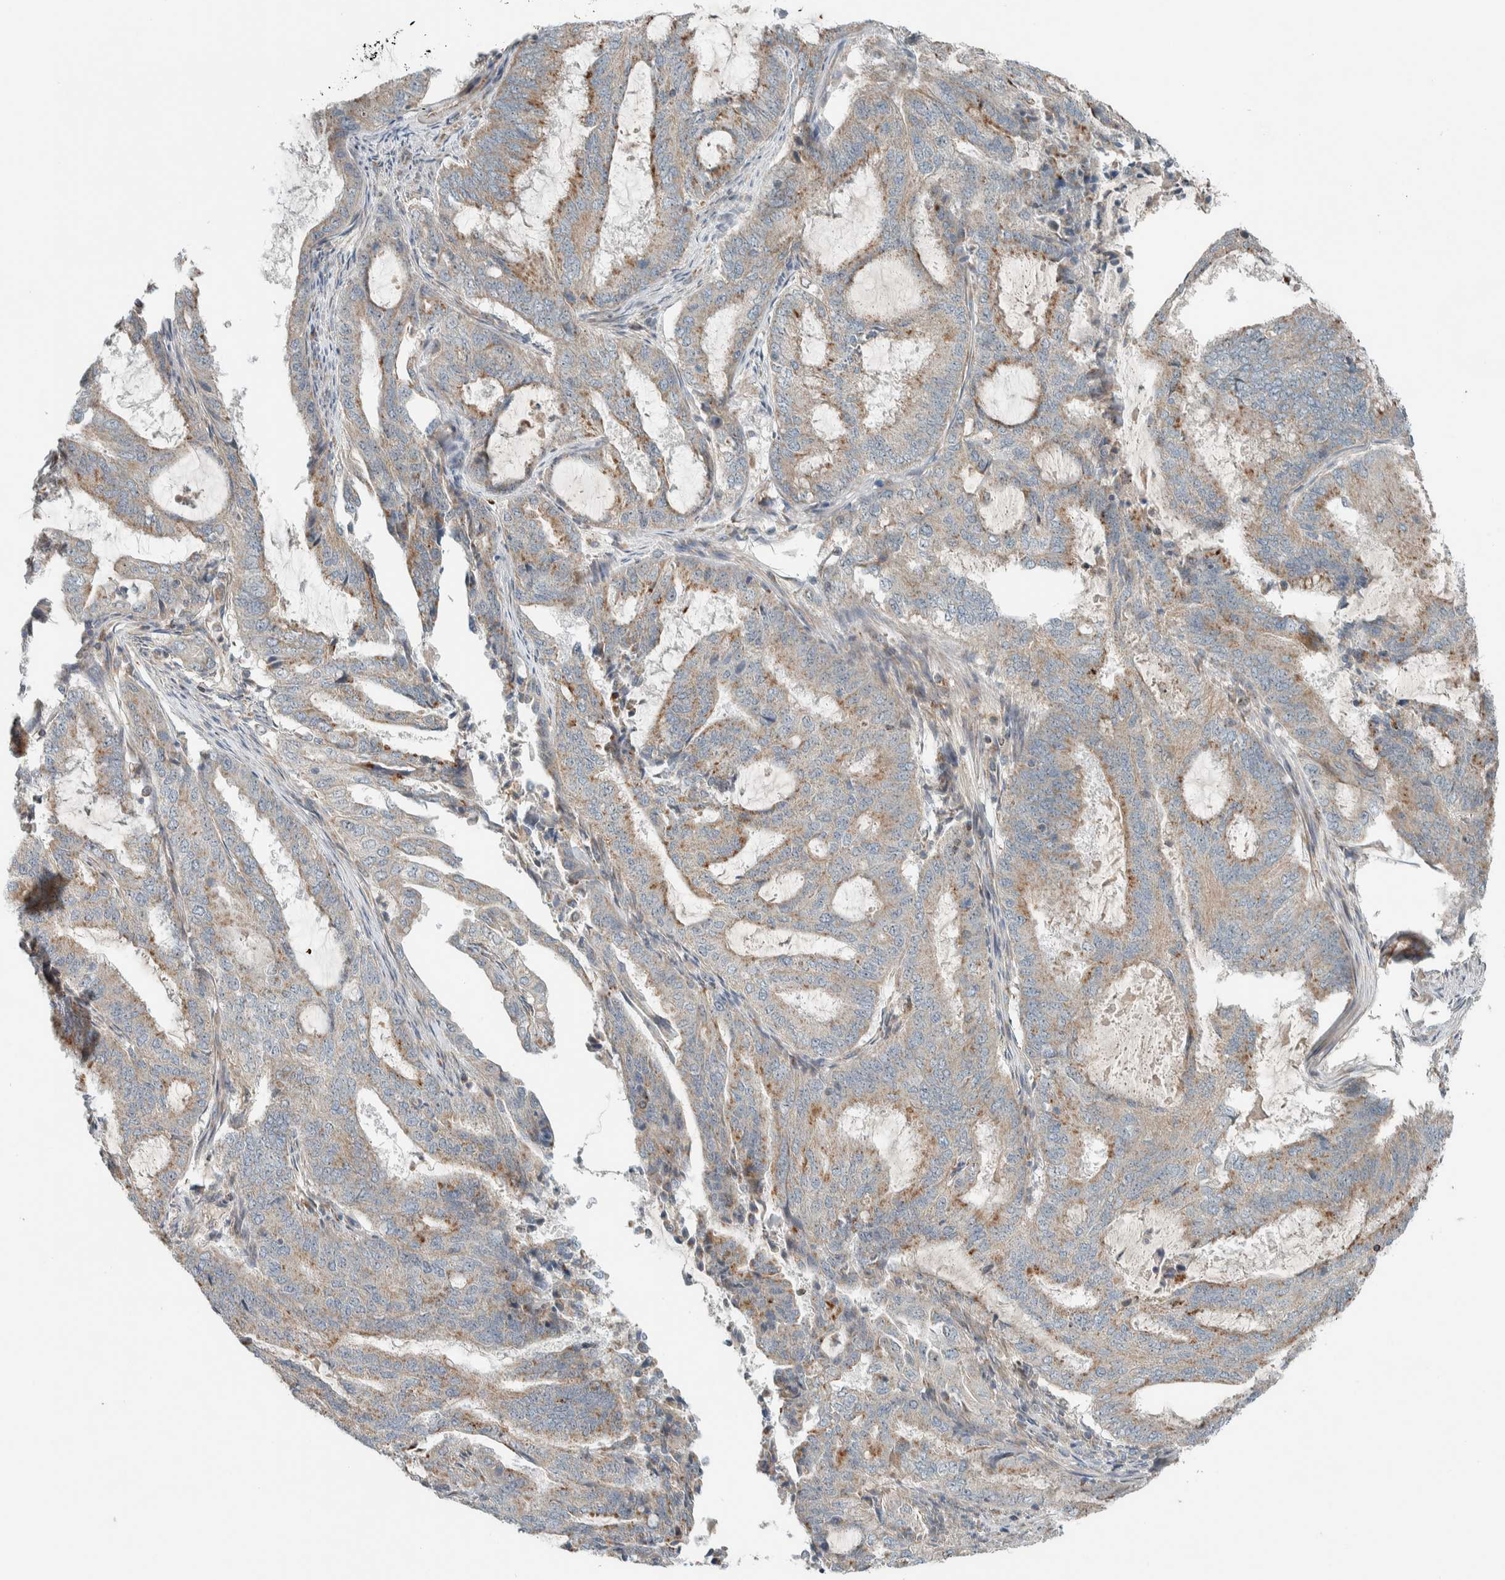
{"staining": {"intensity": "weak", "quantity": "25%-75%", "location": "cytoplasmic/membranous"}, "tissue": "endometrial cancer", "cell_type": "Tumor cells", "image_type": "cancer", "snomed": [{"axis": "morphology", "description": "Adenocarcinoma, NOS"}, {"axis": "topography", "description": "Endometrium"}], "caption": "Protein staining shows weak cytoplasmic/membranous expression in about 25%-75% of tumor cells in endometrial cancer.", "gene": "SLFN12L", "patient": {"sex": "female", "age": 51}}